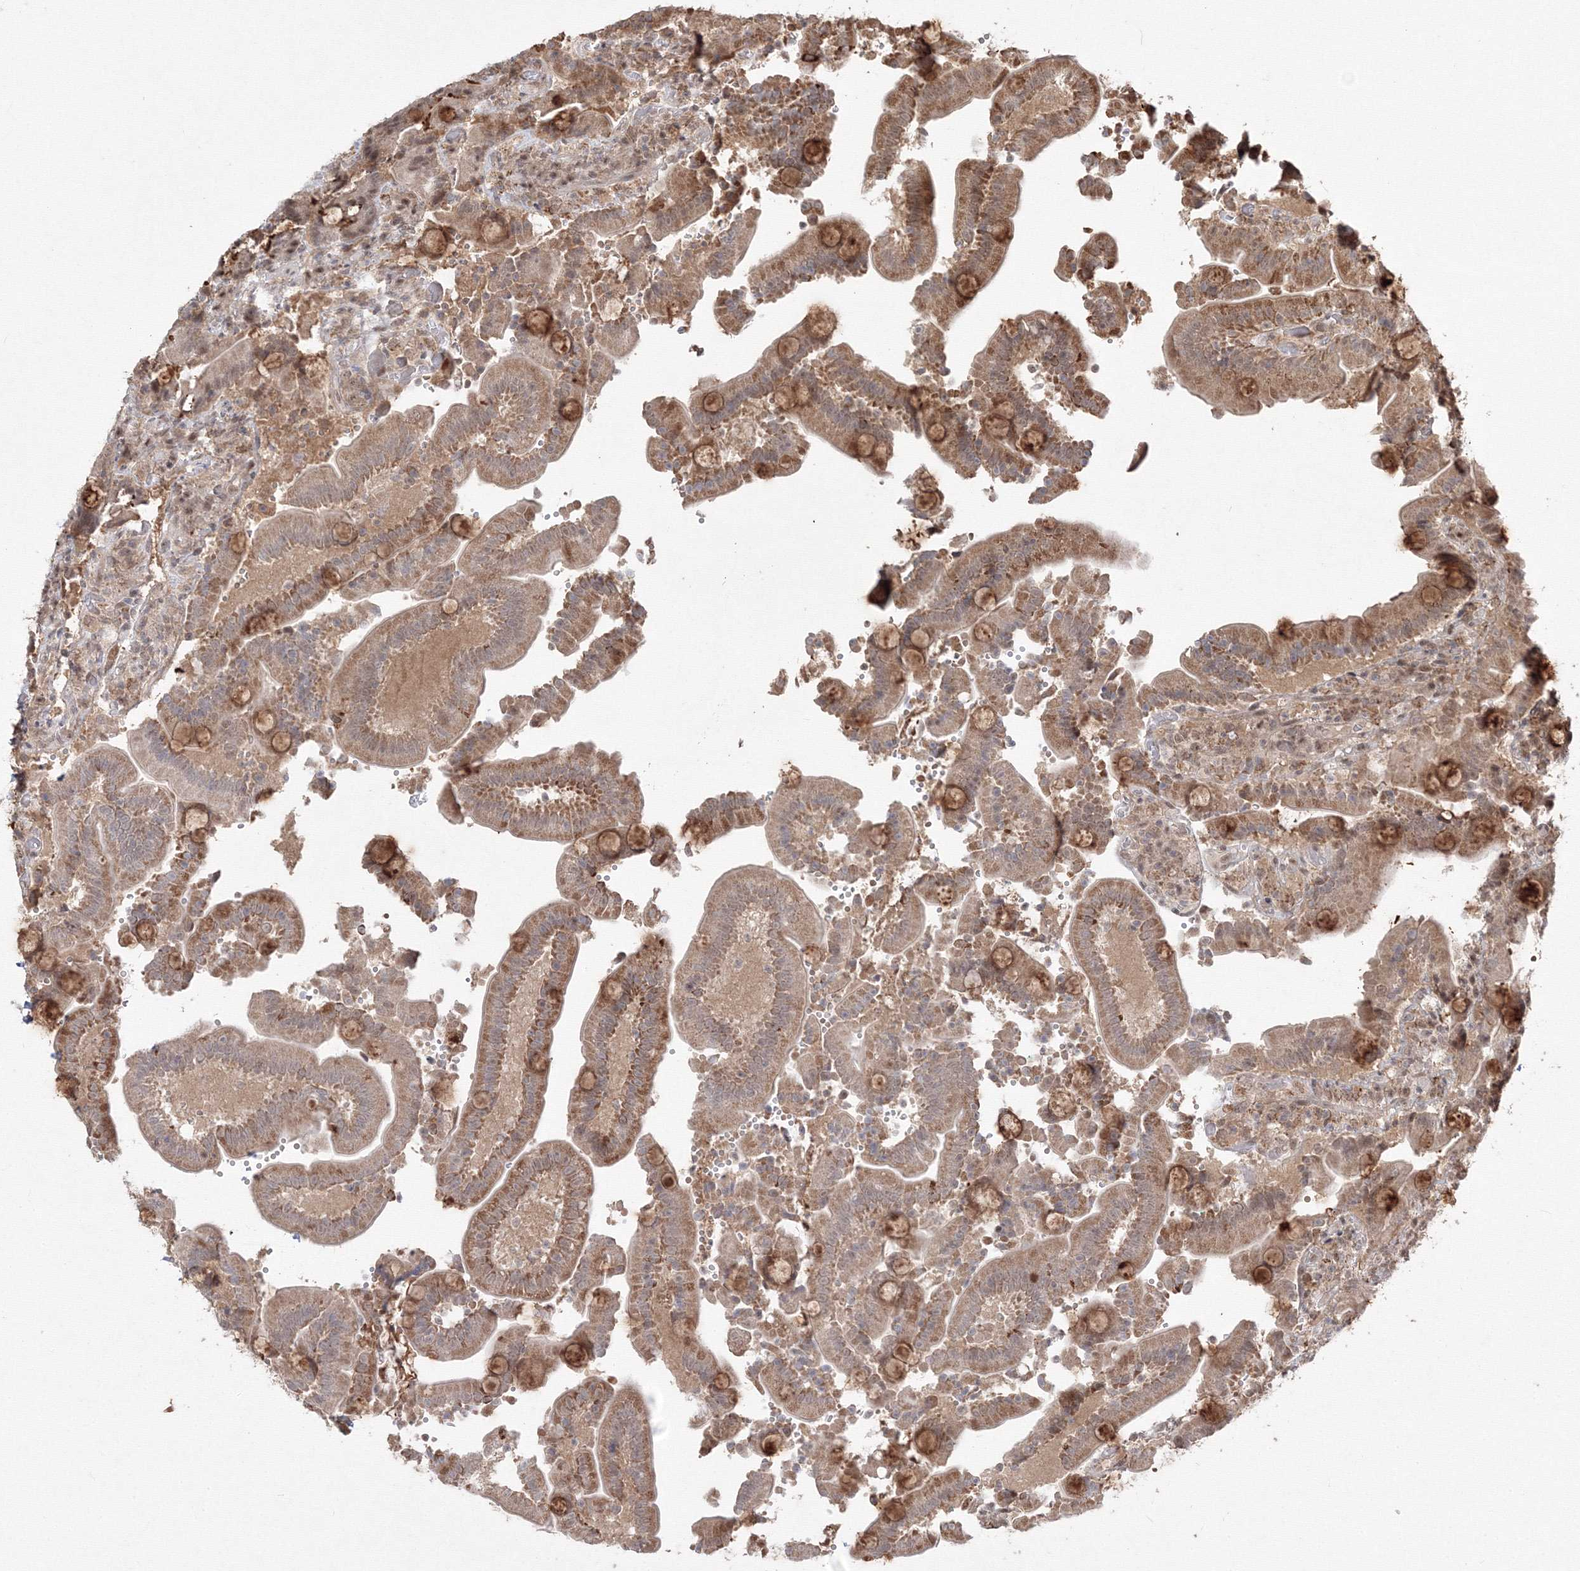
{"staining": {"intensity": "moderate", "quantity": ">75%", "location": "cytoplasmic/membranous"}, "tissue": "duodenum", "cell_type": "Glandular cells", "image_type": "normal", "snomed": [{"axis": "morphology", "description": "Normal tissue, NOS"}, {"axis": "topography", "description": "Duodenum"}], "caption": "Protein staining of normal duodenum shows moderate cytoplasmic/membranous staining in about >75% of glandular cells. (Brightfield microscopy of DAB IHC at high magnification).", "gene": "COPS4", "patient": {"sex": "female", "age": 62}}